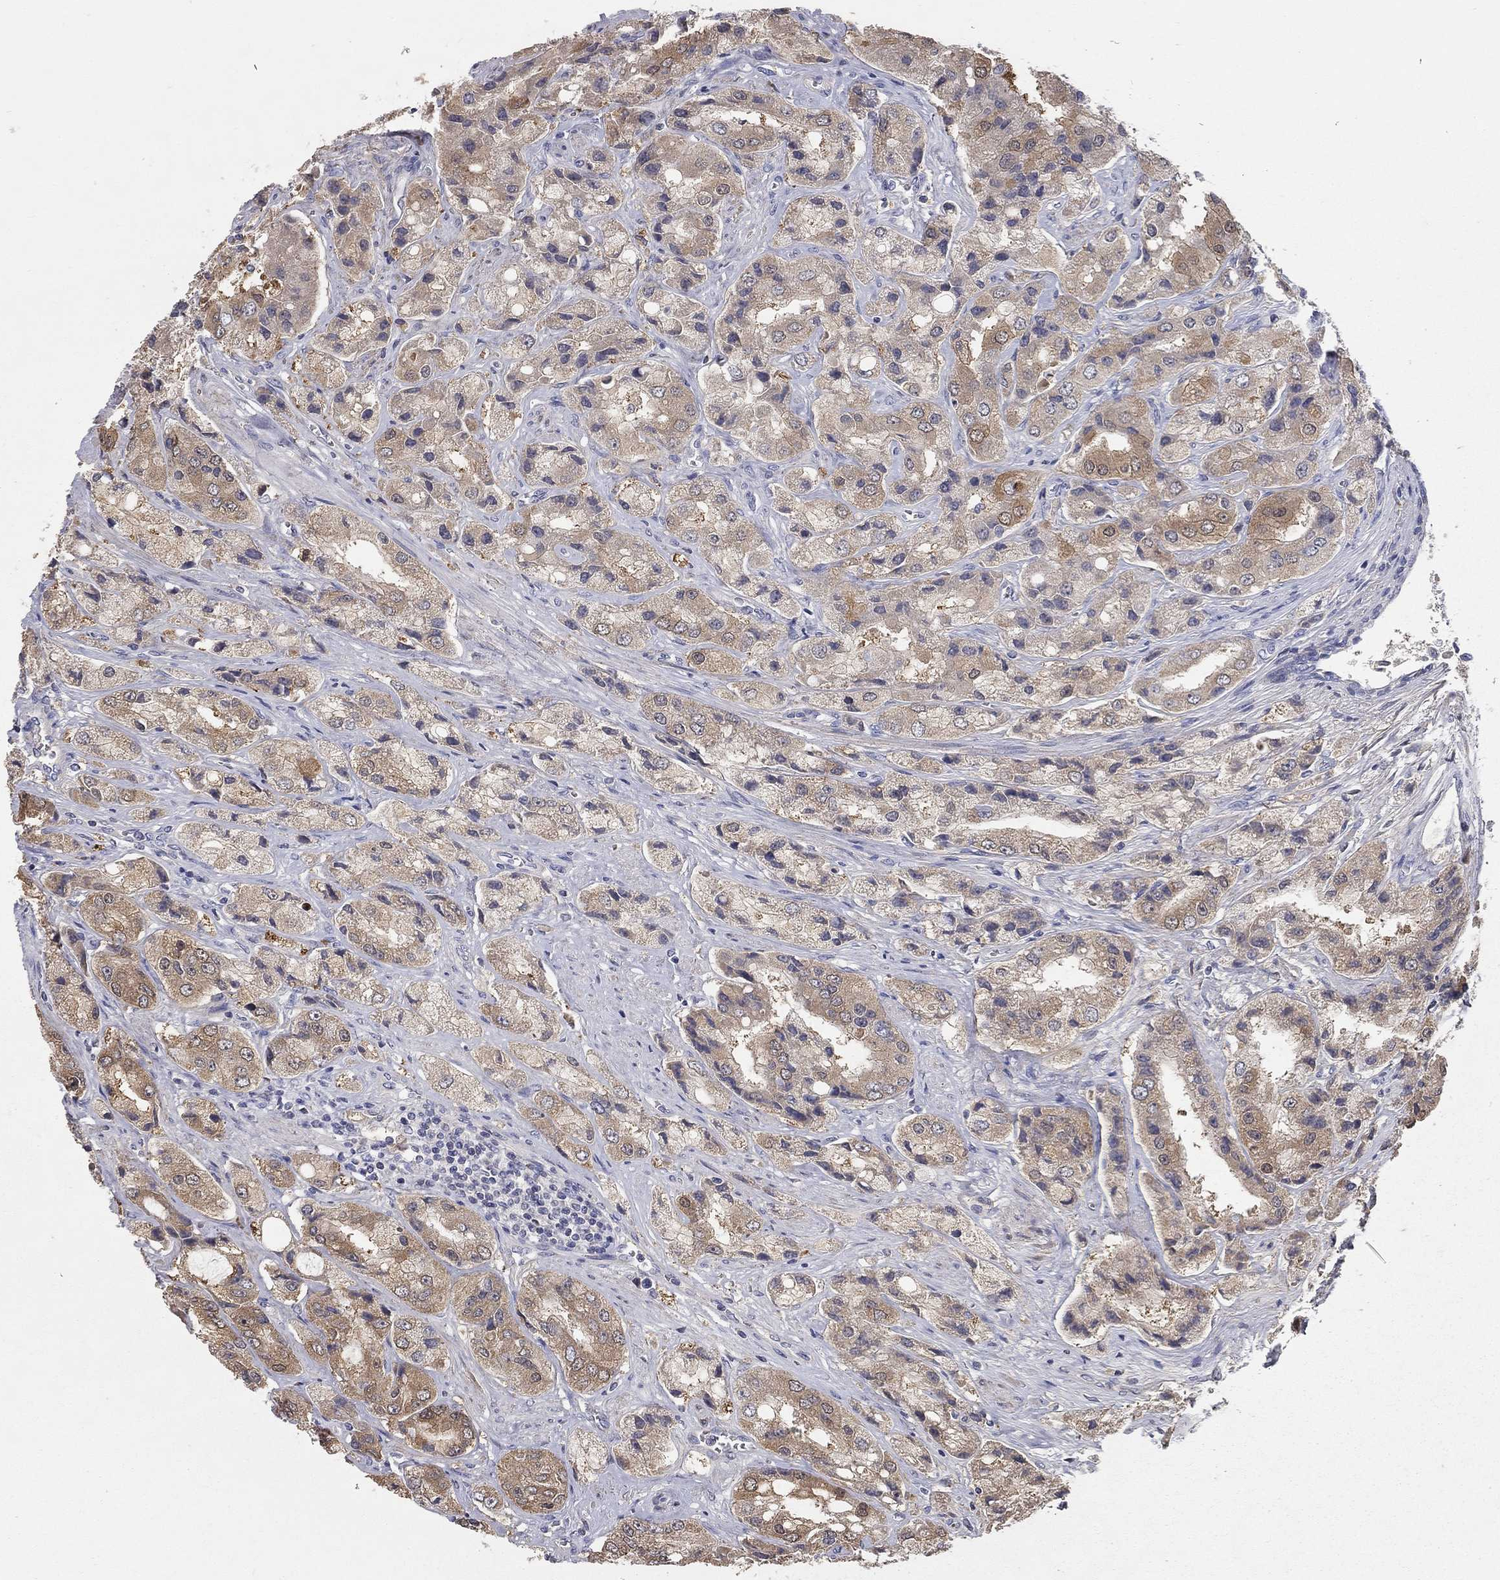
{"staining": {"intensity": "moderate", "quantity": ">75%", "location": "cytoplasmic/membranous"}, "tissue": "prostate cancer", "cell_type": "Tumor cells", "image_type": "cancer", "snomed": [{"axis": "morphology", "description": "Adenocarcinoma, Low grade"}, {"axis": "topography", "description": "Prostate"}], "caption": "Human prostate cancer (low-grade adenocarcinoma) stained with a brown dye shows moderate cytoplasmic/membranous positive positivity in about >75% of tumor cells.", "gene": "CFAP161", "patient": {"sex": "male", "age": 69}}